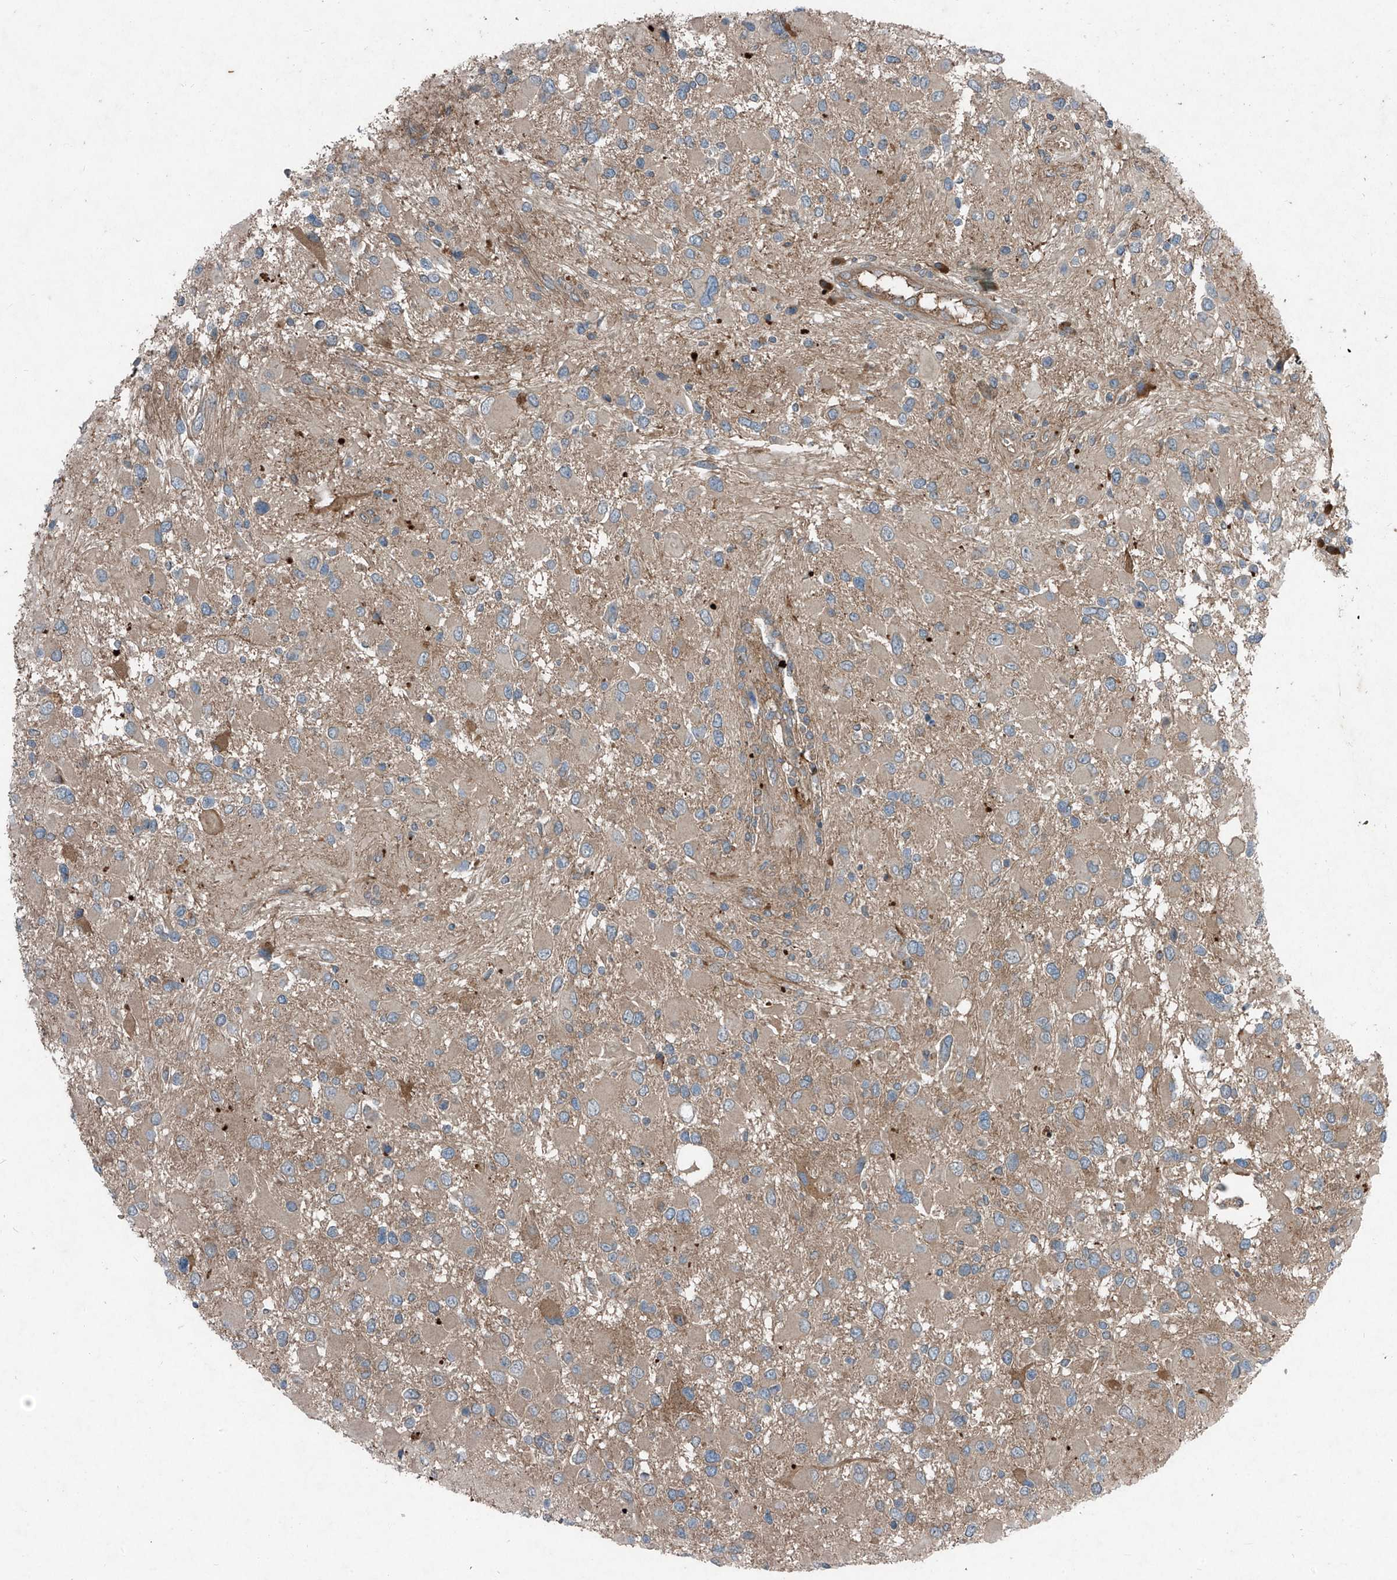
{"staining": {"intensity": "weak", "quantity": "<25%", "location": "cytoplasmic/membranous"}, "tissue": "glioma", "cell_type": "Tumor cells", "image_type": "cancer", "snomed": [{"axis": "morphology", "description": "Glioma, malignant, High grade"}, {"axis": "topography", "description": "Brain"}], "caption": "An immunohistochemistry (IHC) photomicrograph of glioma is shown. There is no staining in tumor cells of glioma. Nuclei are stained in blue.", "gene": "FOXRED2", "patient": {"sex": "male", "age": 53}}